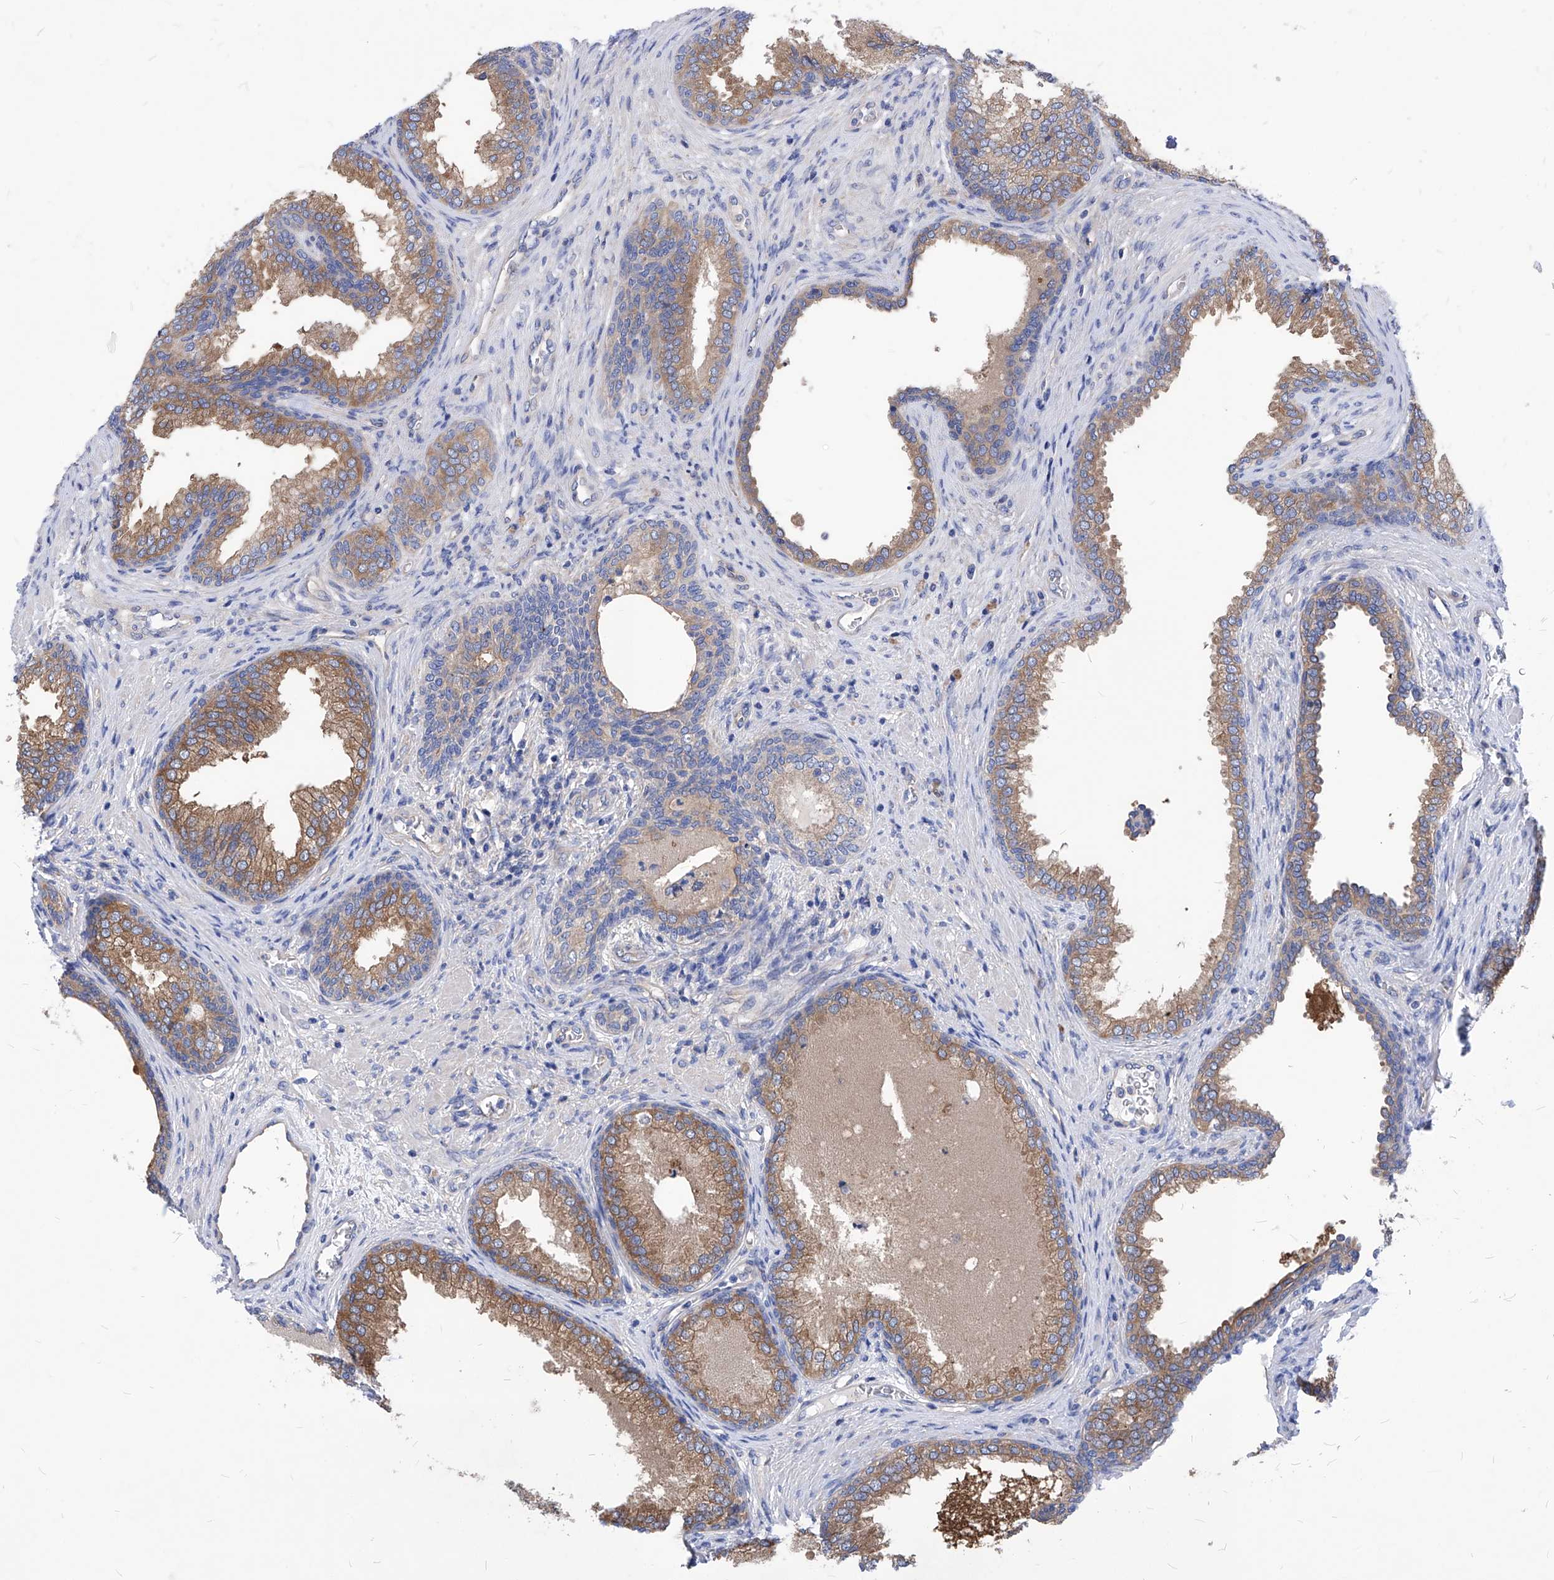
{"staining": {"intensity": "moderate", "quantity": "25%-75%", "location": "cytoplasmic/membranous"}, "tissue": "prostate", "cell_type": "Glandular cells", "image_type": "normal", "snomed": [{"axis": "morphology", "description": "Normal tissue, NOS"}, {"axis": "topography", "description": "Prostate"}], "caption": "IHC staining of benign prostate, which displays medium levels of moderate cytoplasmic/membranous positivity in approximately 25%-75% of glandular cells indicating moderate cytoplasmic/membranous protein positivity. The staining was performed using DAB (brown) for protein detection and nuclei were counterstained in hematoxylin (blue).", "gene": "XPNPEP1", "patient": {"sex": "male", "age": 76}}